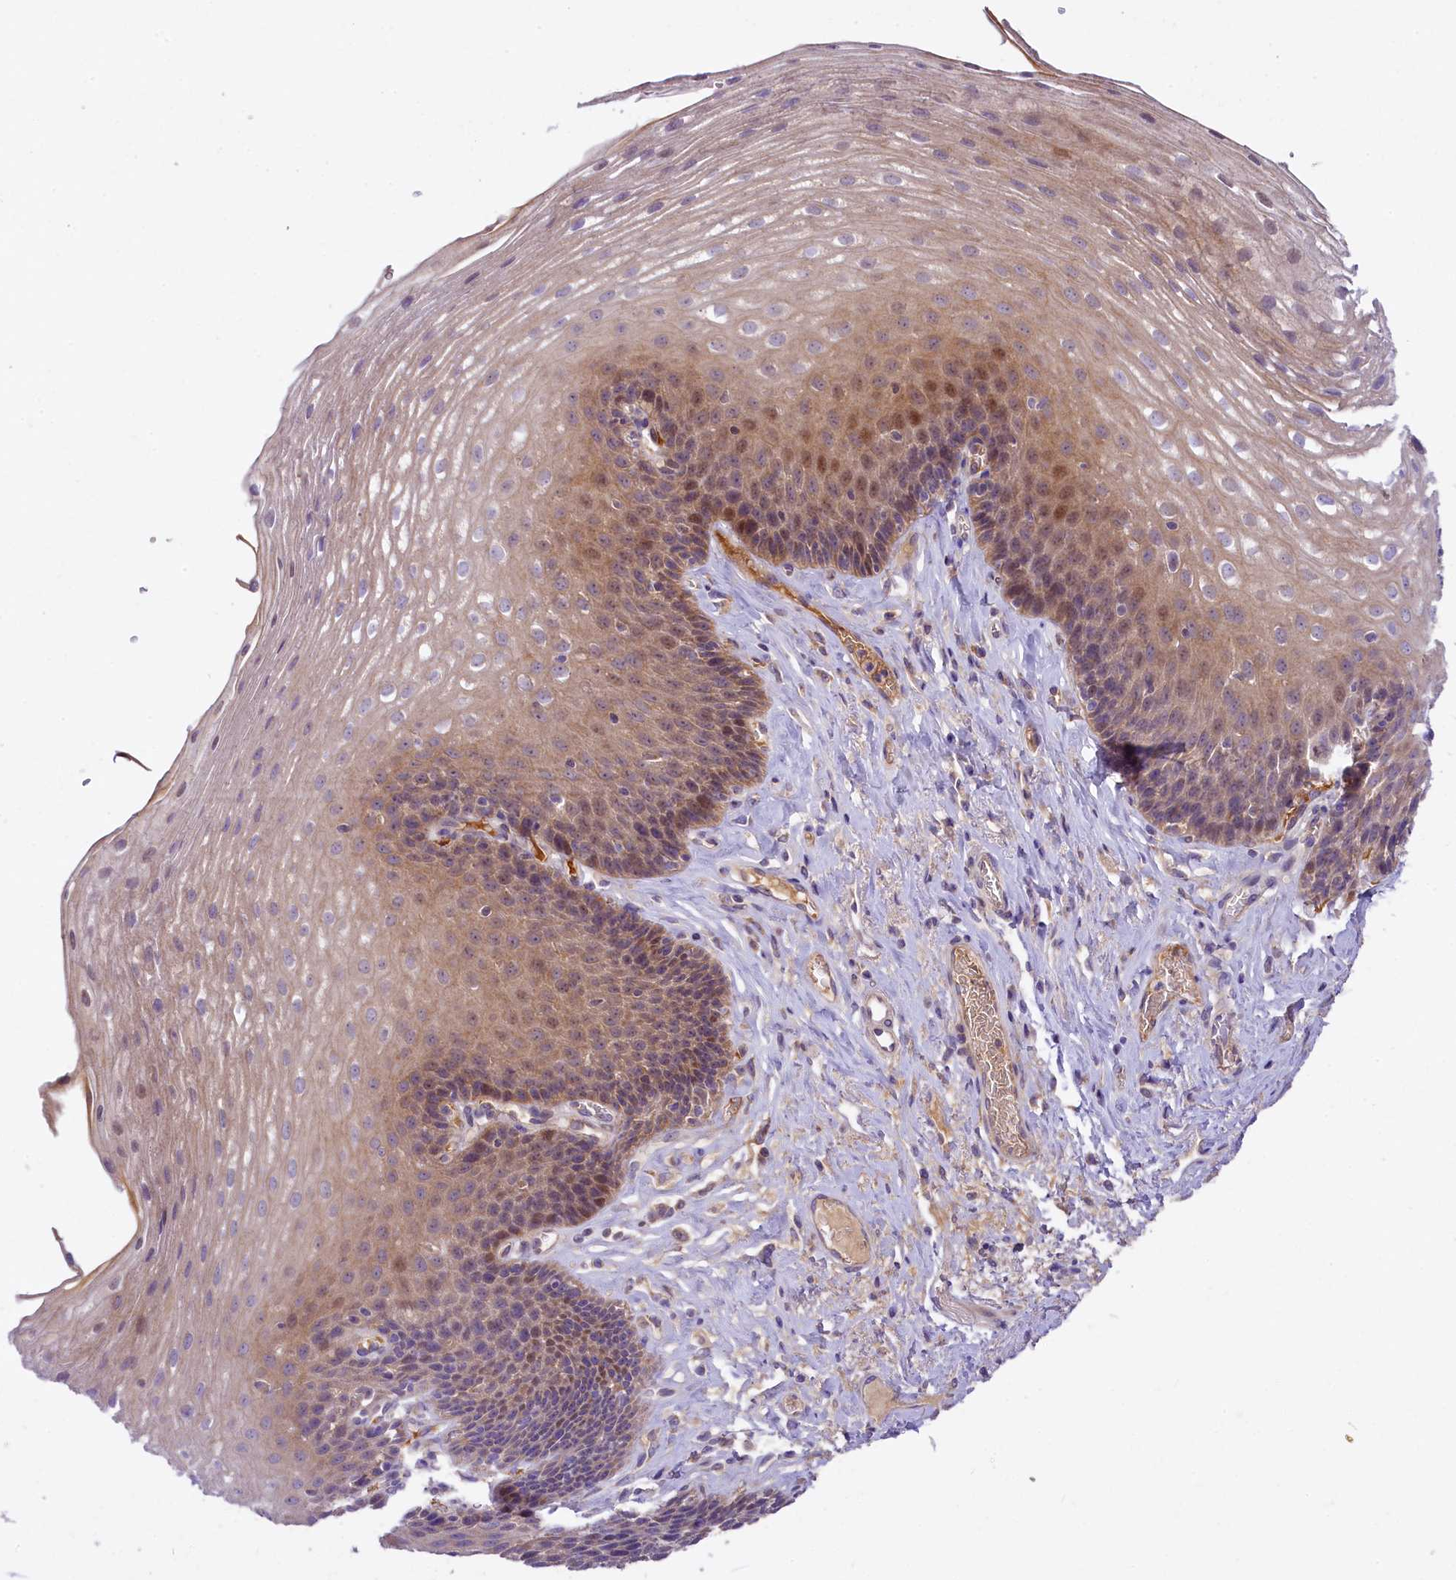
{"staining": {"intensity": "moderate", "quantity": "<25%", "location": "cytoplasmic/membranous,nuclear"}, "tissue": "esophagus", "cell_type": "Squamous epithelial cells", "image_type": "normal", "snomed": [{"axis": "morphology", "description": "Normal tissue, NOS"}, {"axis": "topography", "description": "Esophagus"}], "caption": "Immunohistochemical staining of benign human esophagus demonstrates <25% levels of moderate cytoplasmic/membranous,nuclear protein expression in approximately <25% of squamous epithelial cells.", "gene": "UBXN6", "patient": {"sex": "female", "age": 66}}